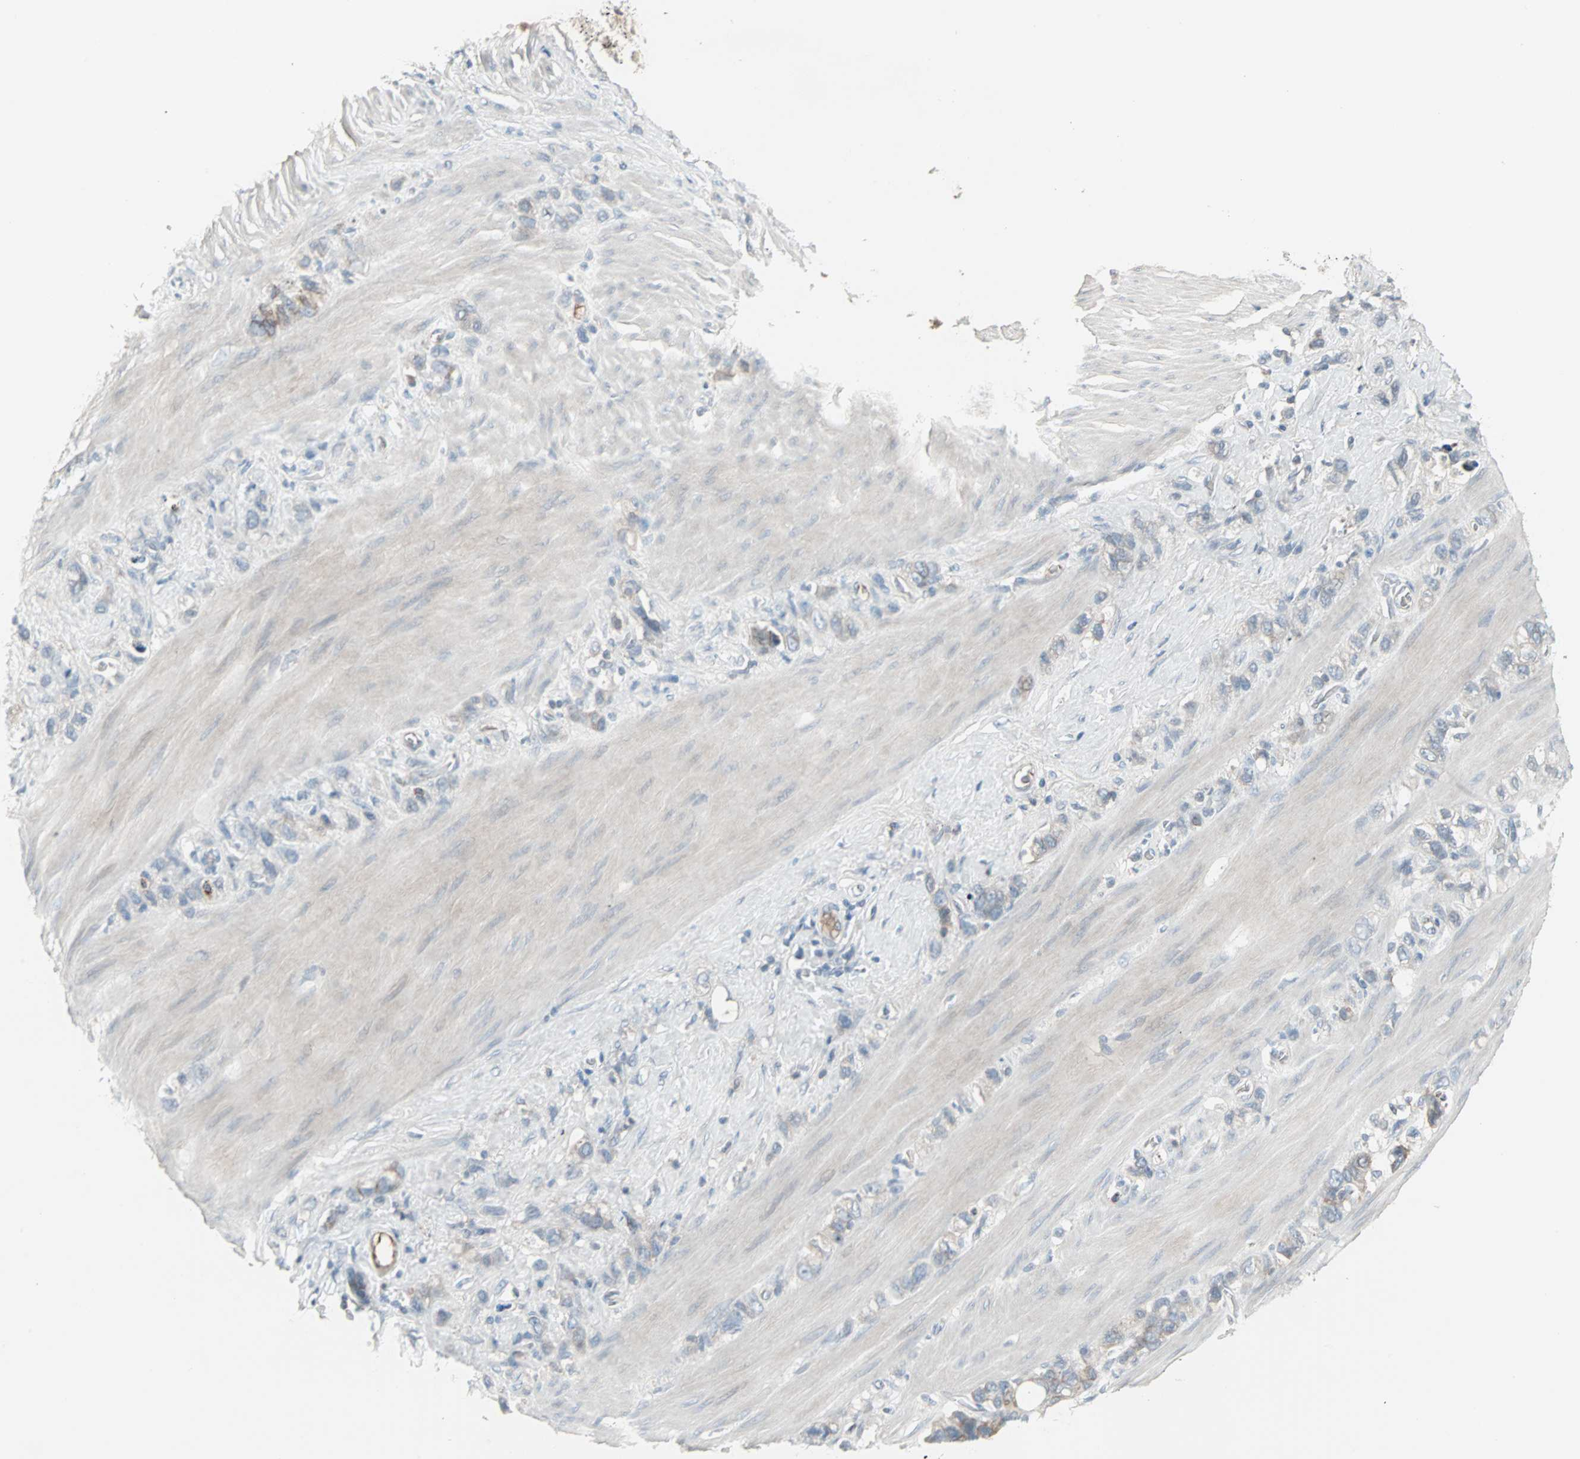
{"staining": {"intensity": "negative", "quantity": "none", "location": "none"}, "tissue": "stomach cancer", "cell_type": "Tumor cells", "image_type": "cancer", "snomed": [{"axis": "morphology", "description": "Normal tissue, NOS"}, {"axis": "morphology", "description": "Adenocarcinoma, NOS"}, {"axis": "morphology", "description": "Adenocarcinoma, High grade"}, {"axis": "topography", "description": "Stomach, upper"}, {"axis": "topography", "description": "Stomach"}], "caption": "Tumor cells are negative for protein expression in human stomach cancer (adenocarcinoma).", "gene": "ZSCAN32", "patient": {"sex": "female", "age": 65}}